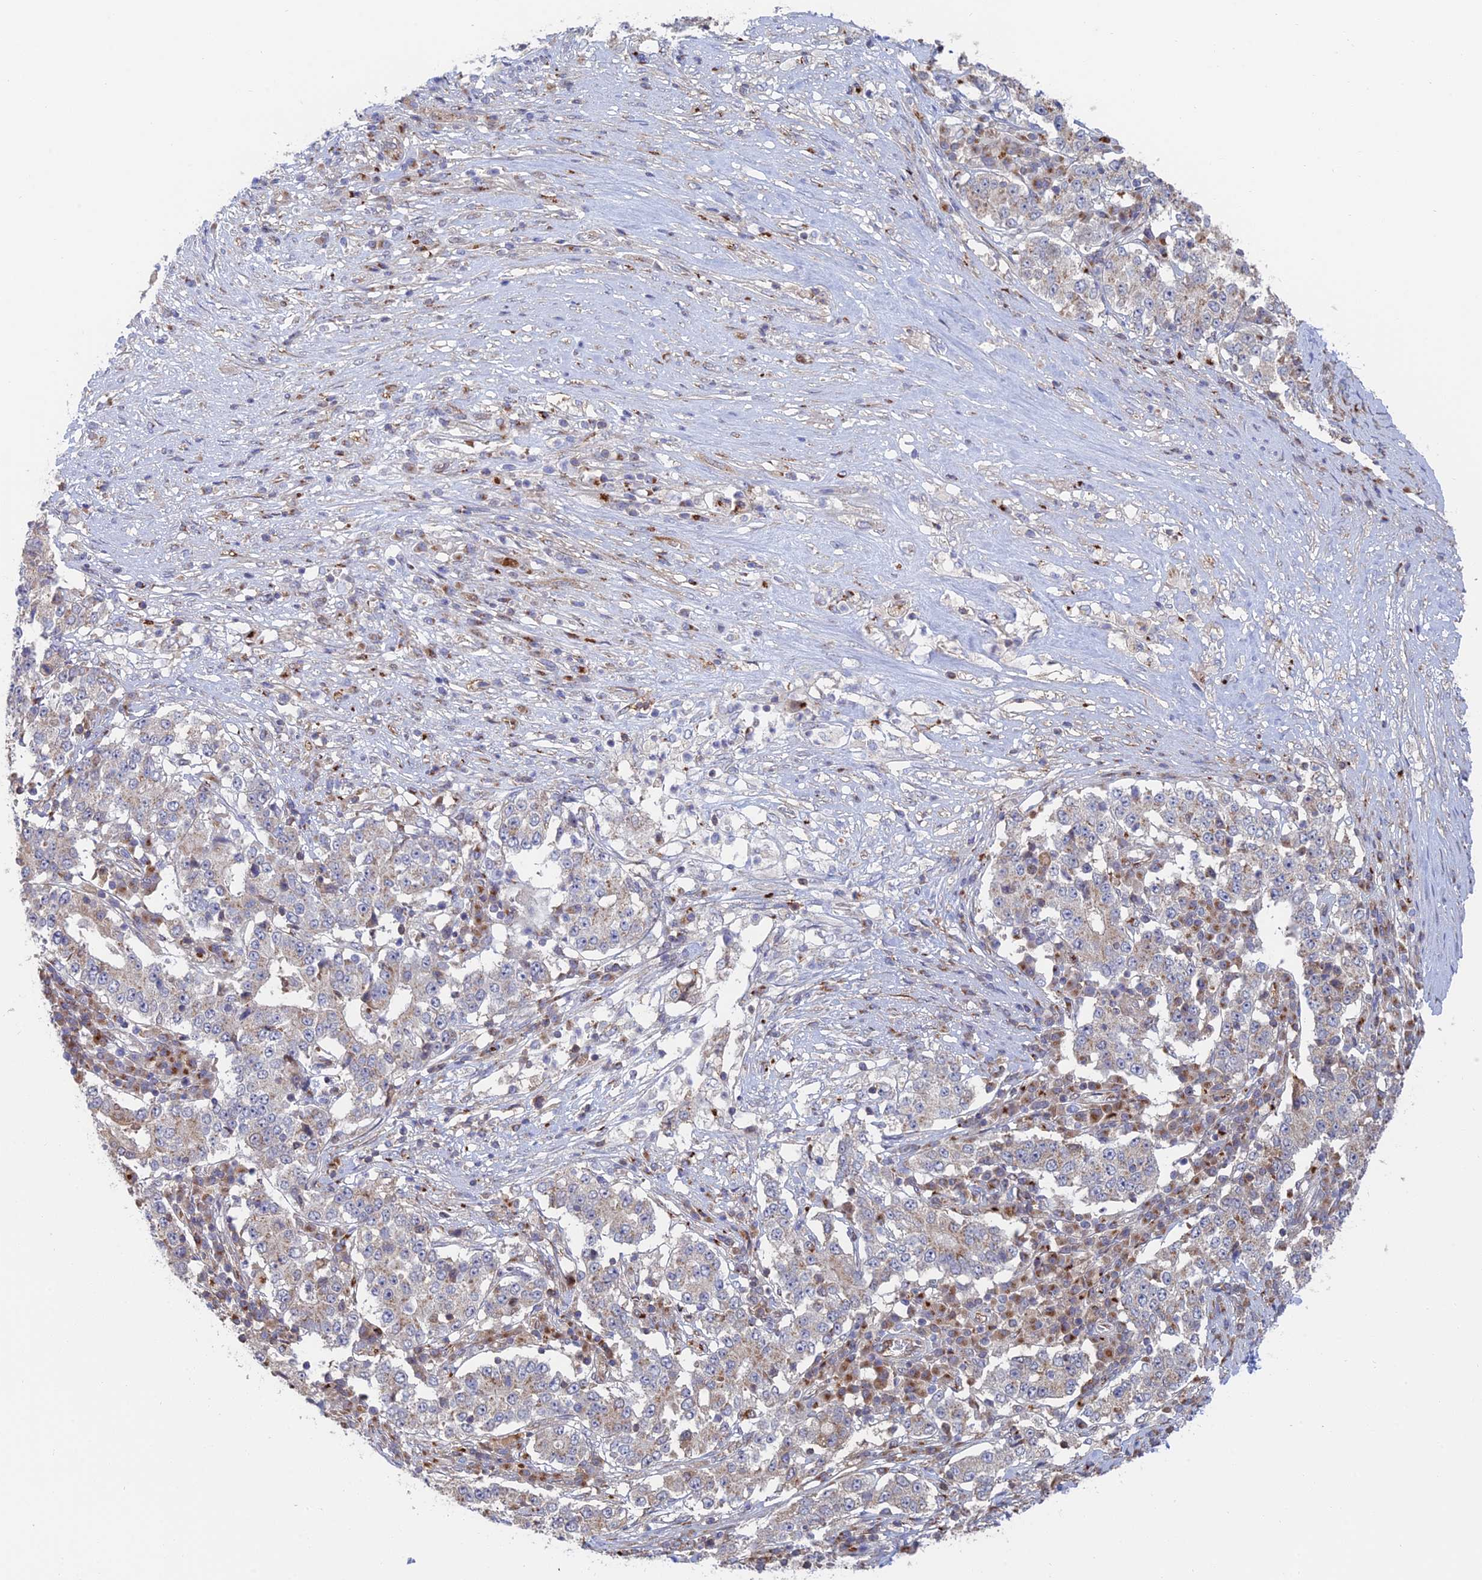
{"staining": {"intensity": "weak", "quantity": "<25%", "location": "cytoplasmic/membranous"}, "tissue": "stomach cancer", "cell_type": "Tumor cells", "image_type": "cancer", "snomed": [{"axis": "morphology", "description": "Adenocarcinoma, NOS"}, {"axis": "topography", "description": "Stomach"}], "caption": "This is a histopathology image of immunohistochemistry staining of stomach cancer, which shows no expression in tumor cells.", "gene": "HS2ST1", "patient": {"sex": "male", "age": 59}}